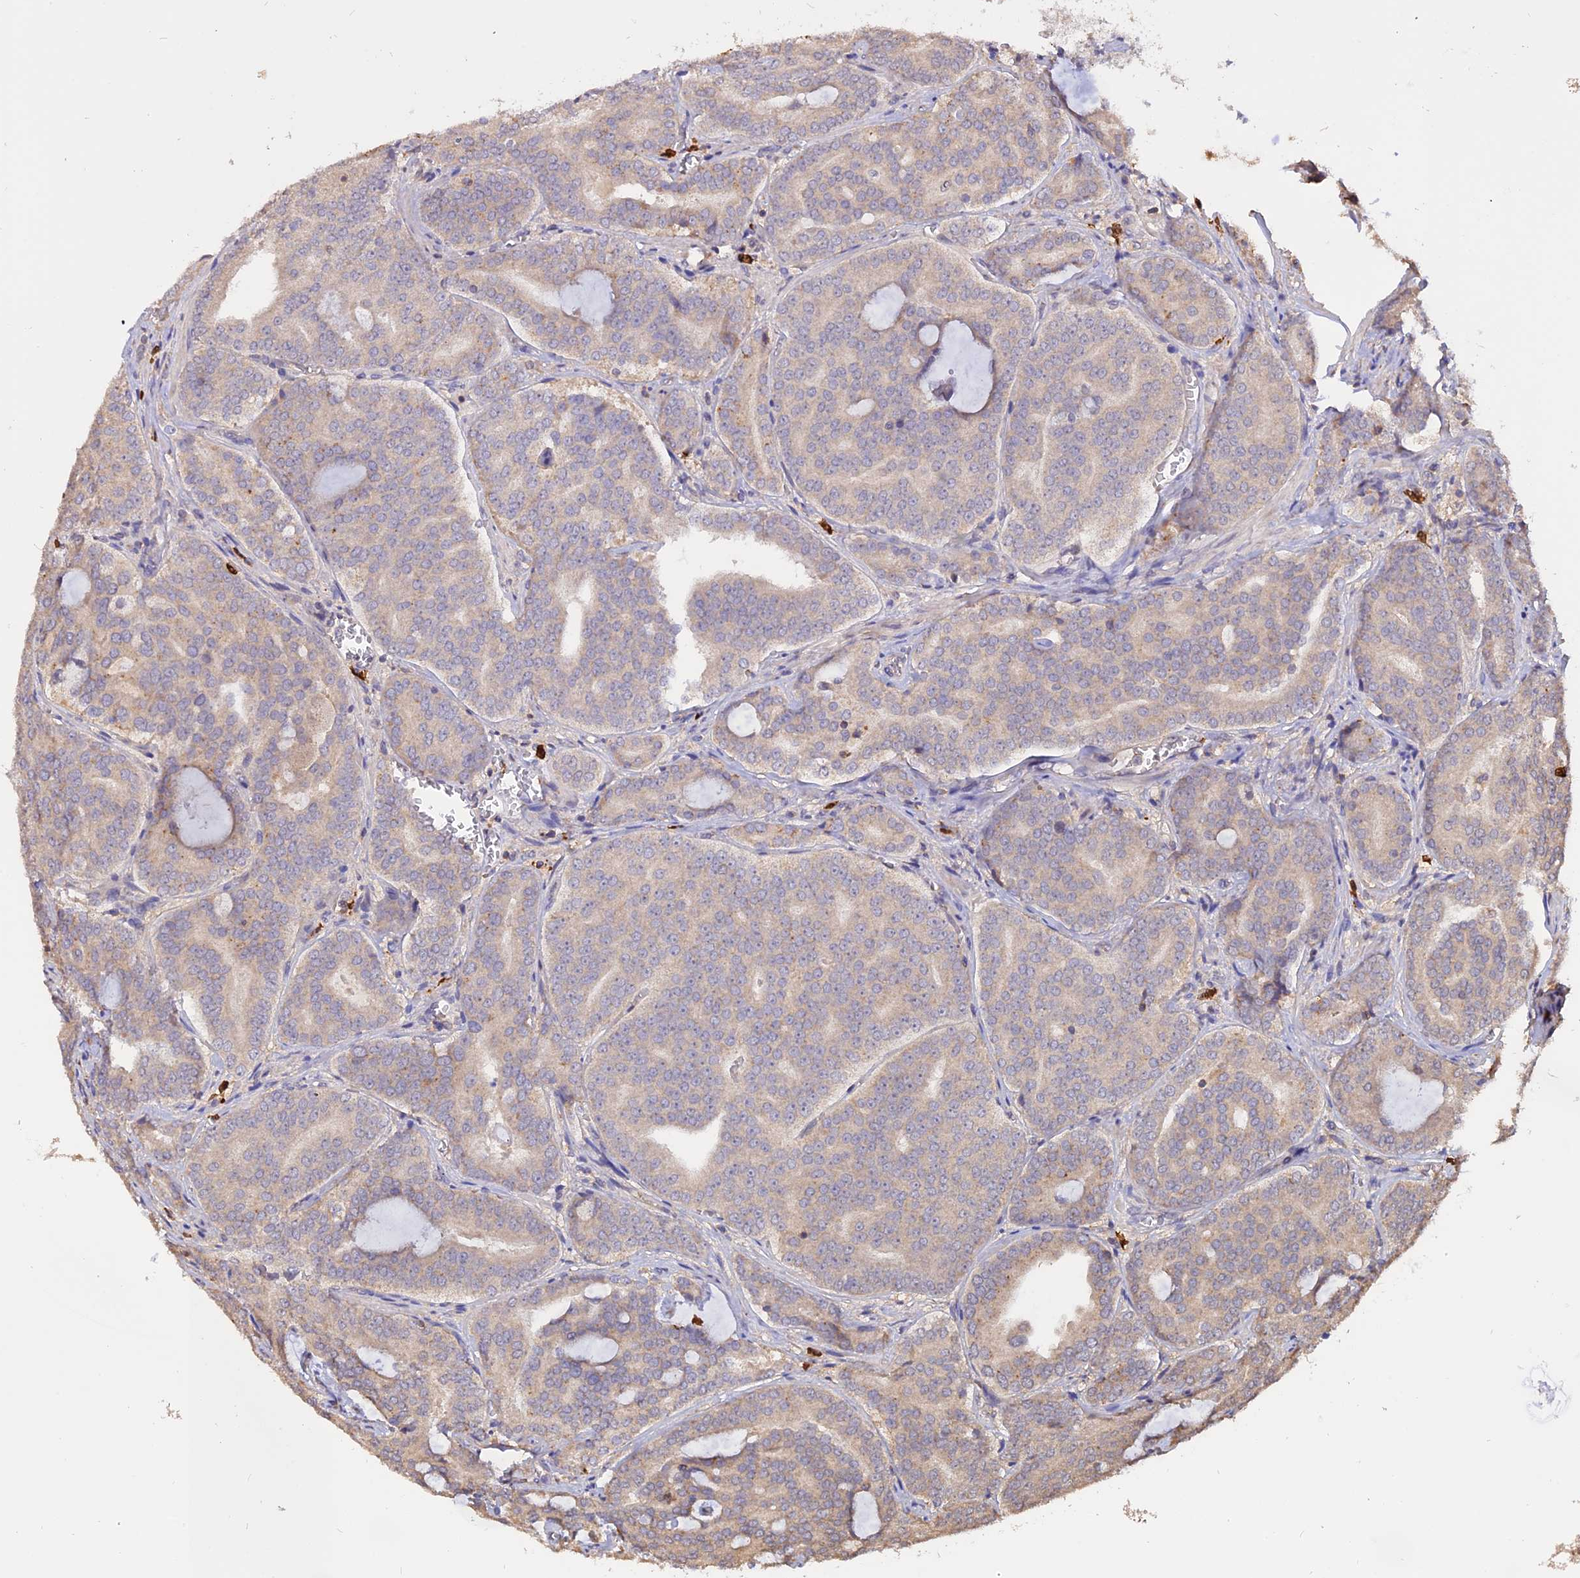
{"staining": {"intensity": "weak", "quantity": "25%-75%", "location": "cytoplasmic/membranous"}, "tissue": "prostate cancer", "cell_type": "Tumor cells", "image_type": "cancer", "snomed": [{"axis": "morphology", "description": "Adenocarcinoma, High grade"}, {"axis": "topography", "description": "Prostate"}], "caption": "Brown immunohistochemical staining in prostate cancer (adenocarcinoma (high-grade)) reveals weak cytoplasmic/membranous positivity in approximately 25%-75% of tumor cells.", "gene": "CARMIL2", "patient": {"sex": "male", "age": 55}}